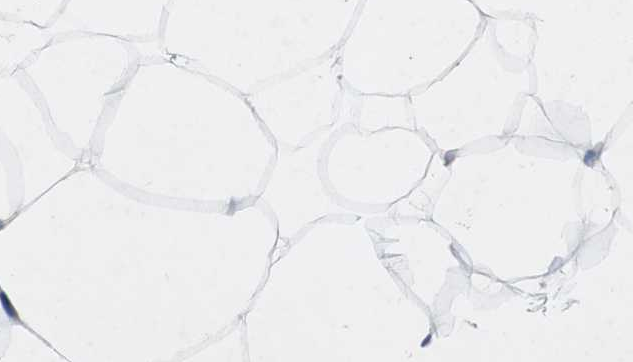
{"staining": {"intensity": "negative", "quantity": "none", "location": "none"}, "tissue": "adipose tissue", "cell_type": "Adipocytes", "image_type": "normal", "snomed": [{"axis": "morphology", "description": "Normal tissue, NOS"}, {"axis": "topography", "description": "Breast"}, {"axis": "topography", "description": "Adipose tissue"}], "caption": "Adipocytes are negative for protein expression in unremarkable human adipose tissue. (Brightfield microscopy of DAB immunohistochemistry at high magnification).", "gene": "ADD2", "patient": {"sex": "female", "age": 25}}